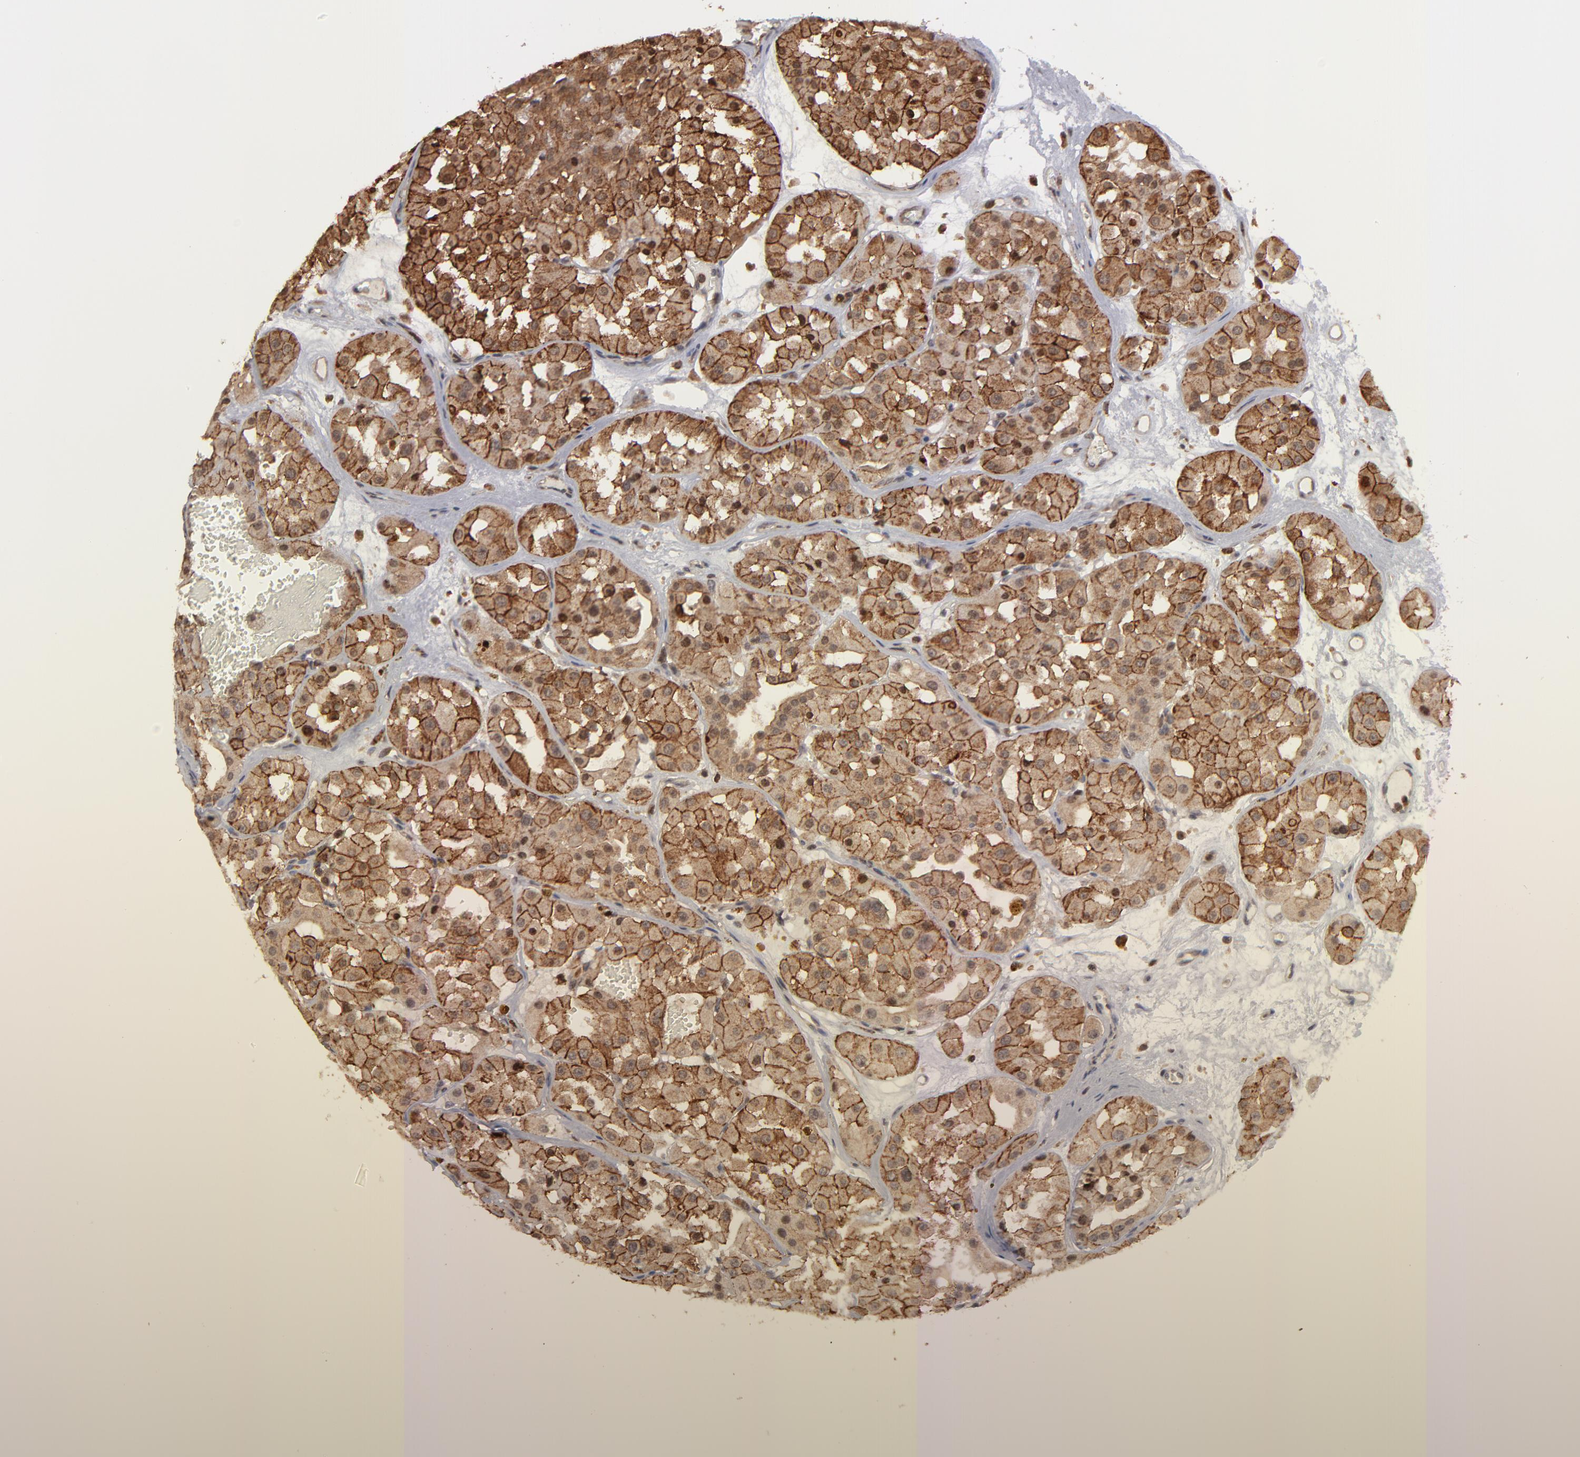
{"staining": {"intensity": "strong", "quantity": ">75%", "location": "cytoplasmic/membranous,nuclear"}, "tissue": "renal cancer", "cell_type": "Tumor cells", "image_type": "cancer", "snomed": [{"axis": "morphology", "description": "Adenocarcinoma, uncertain malignant potential"}, {"axis": "topography", "description": "Kidney"}], "caption": "The immunohistochemical stain shows strong cytoplasmic/membranous and nuclear positivity in tumor cells of renal cancer tissue.", "gene": "RGS6", "patient": {"sex": "male", "age": 63}}